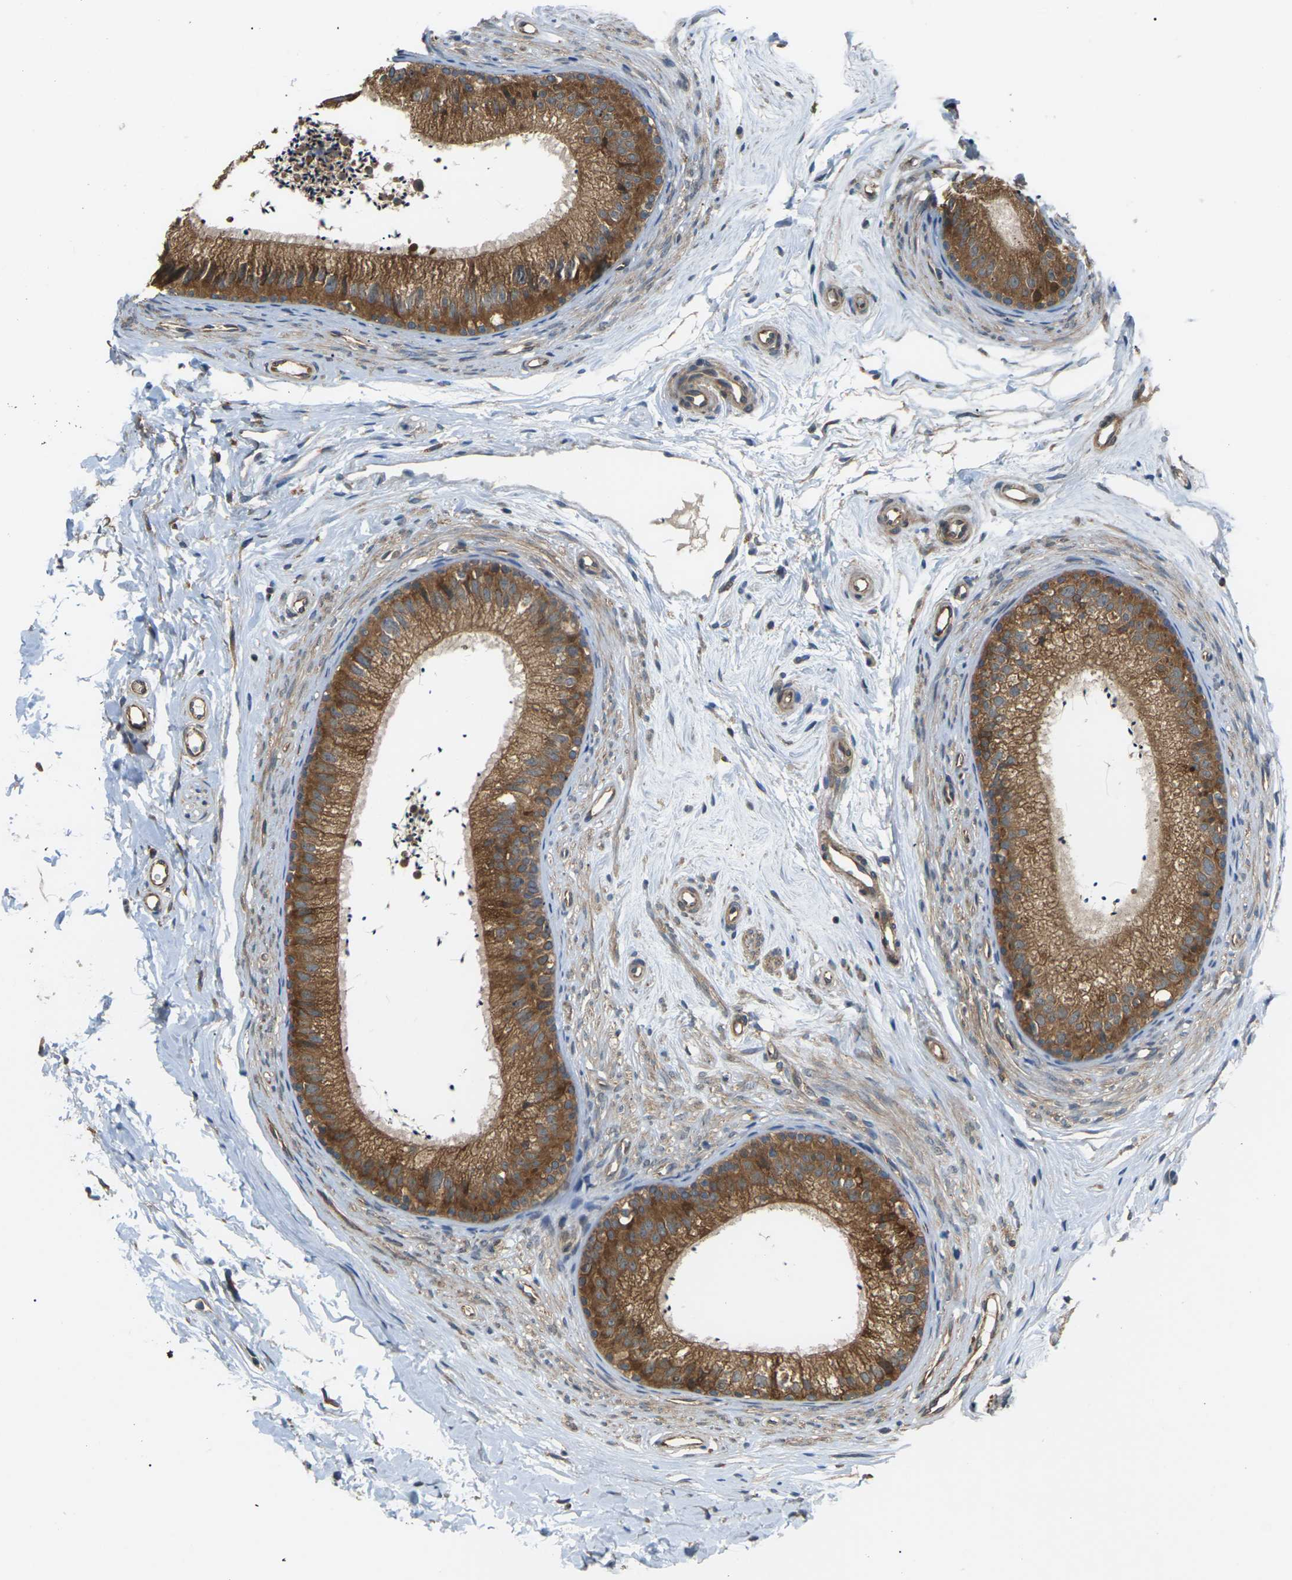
{"staining": {"intensity": "moderate", "quantity": ">75%", "location": "cytoplasmic/membranous"}, "tissue": "epididymis", "cell_type": "Glandular cells", "image_type": "normal", "snomed": [{"axis": "morphology", "description": "Normal tissue, NOS"}, {"axis": "topography", "description": "Epididymis"}], "caption": "An image of human epididymis stained for a protein demonstrates moderate cytoplasmic/membranous brown staining in glandular cells.", "gene": "NRAS", "patient": {"sex": "male", "age": 56}}